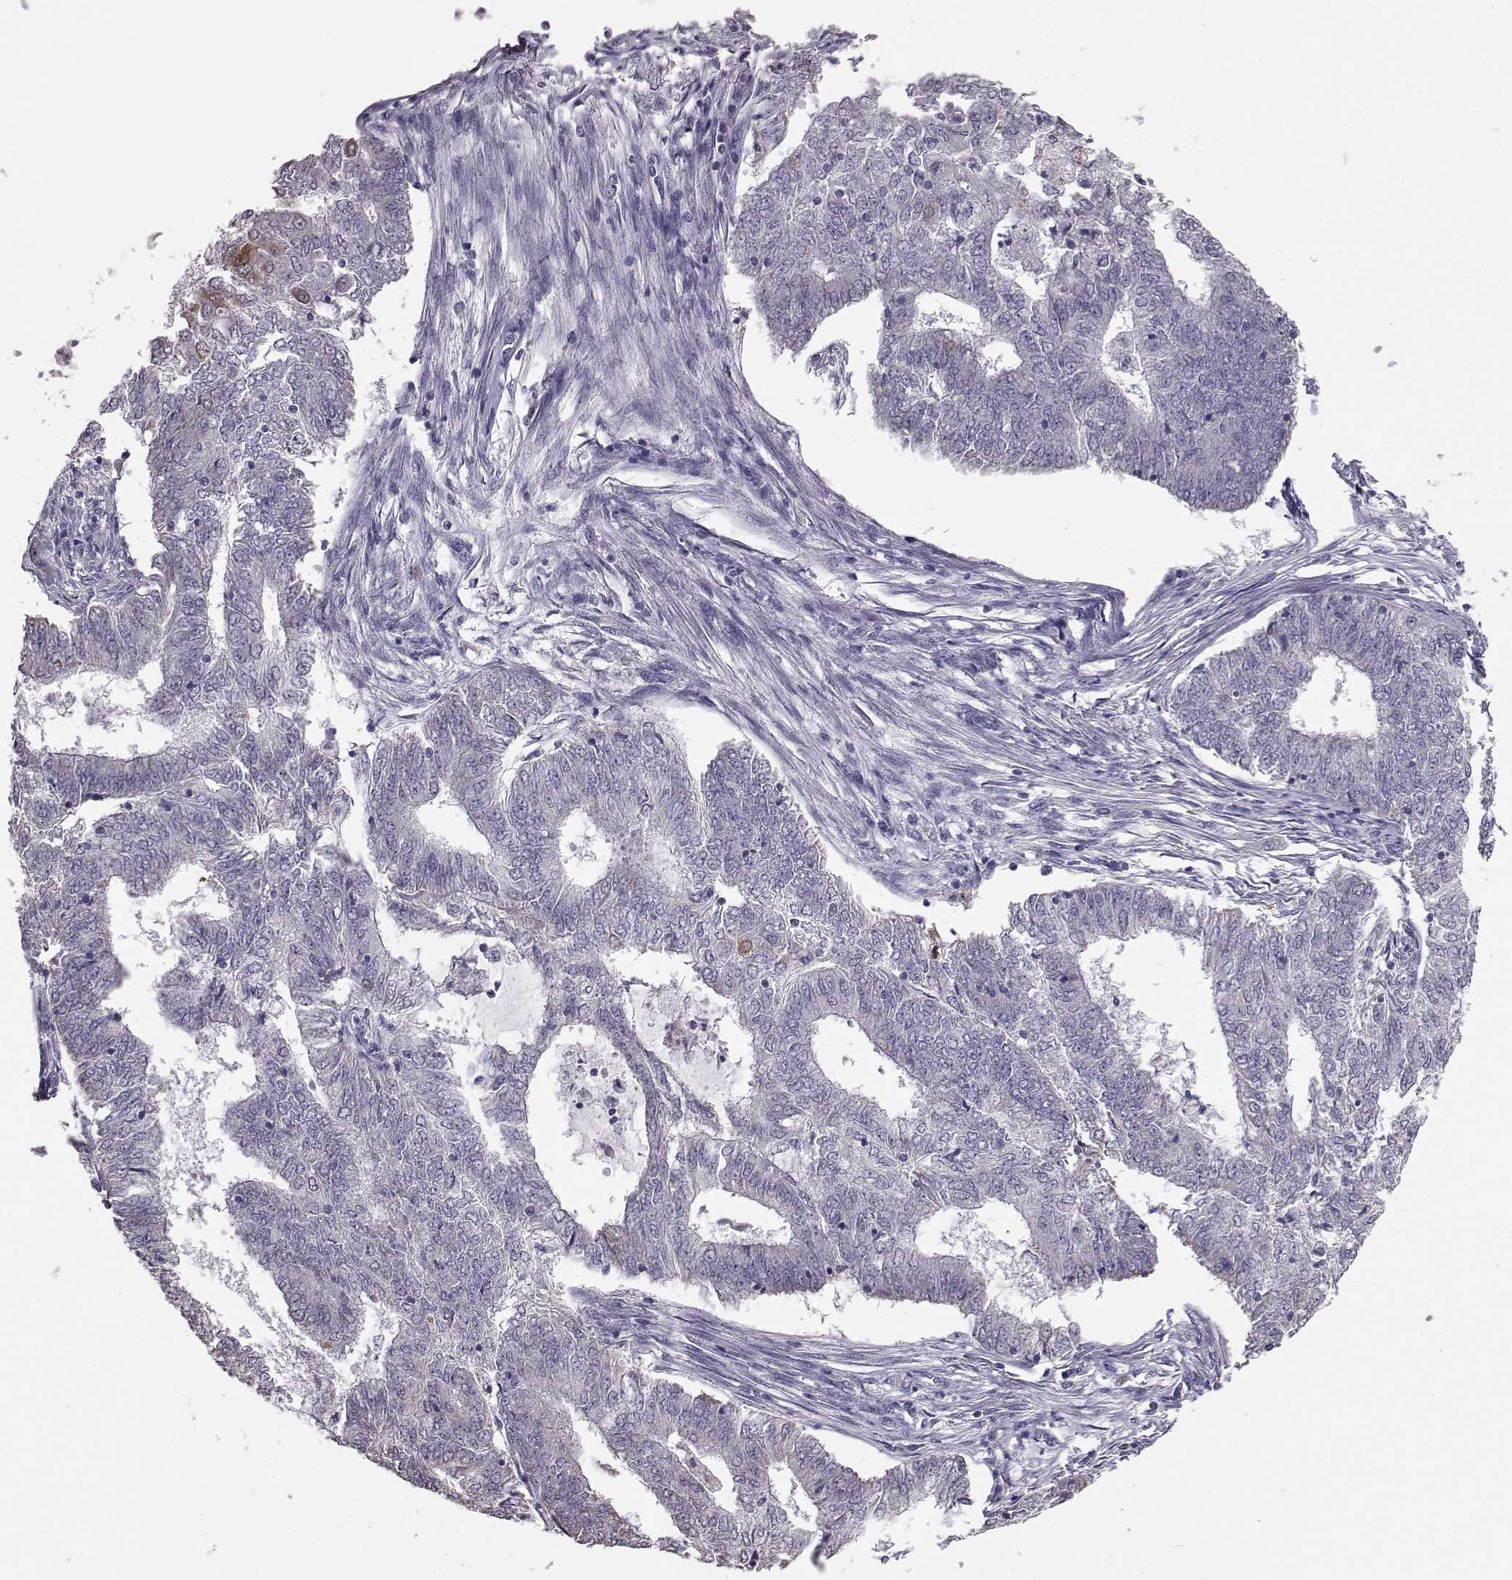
{"staining": {"intensity": "negative", "quantity": "none", "location": "none"}, "tissue": "endometrial cancer", "cell_type": "Tumor cells", "image_type": "cancer", "snomed": [{"axis": "morphology", "description": "Adenocarcinoma, NOS"}, {"axis": "topography", "description": "Endometrium"}], "caption": "DAB (3,3'-diaminobenzidine) immunohistochemical staining of adenocarcinoma (endometrial) exhibits no significant positivity in tumor cells.", "gene": "ALDH3A1", "patient": {"sex": "female", "age": 62}}